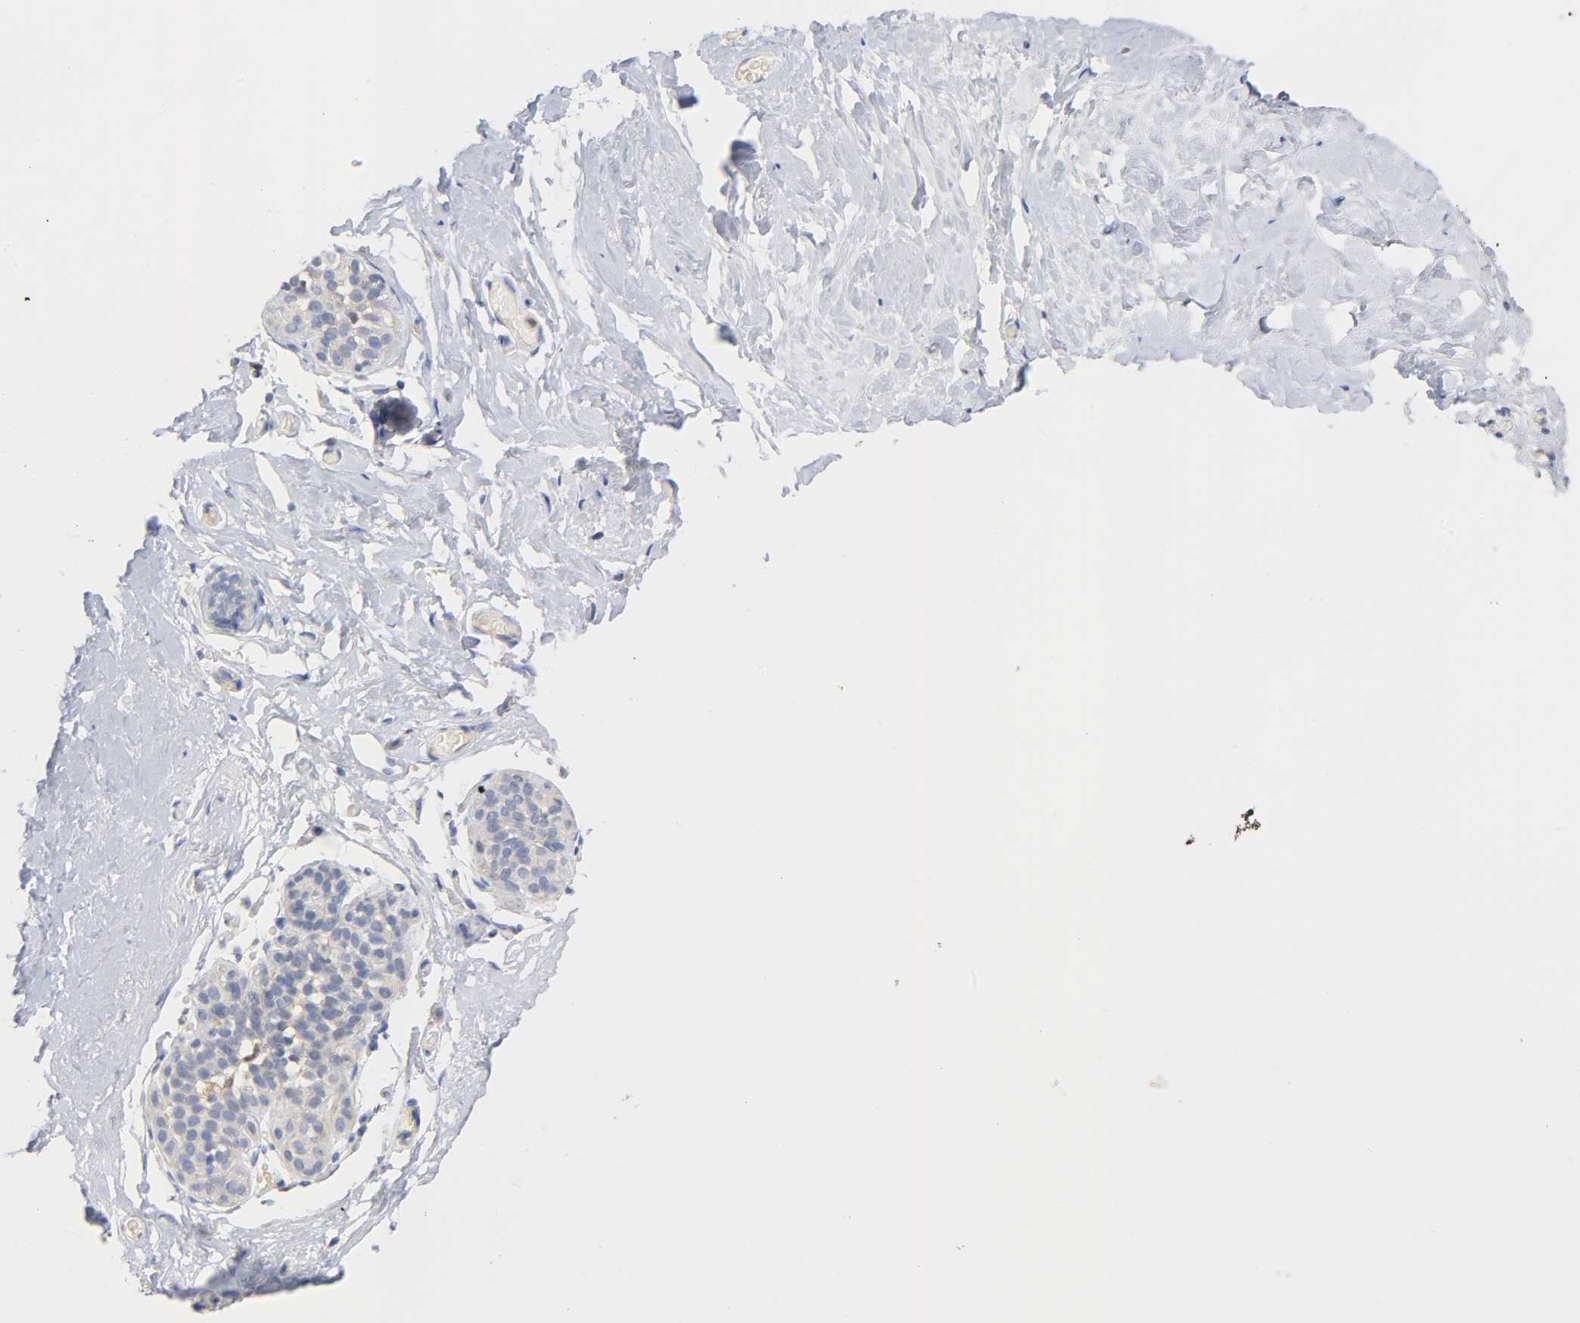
{"staining": {"intensity": "negative", "quantity": "none", "location": "none"}, "tissue": "breast", "cell_type": "Adipocytes", "image_type": "normal", "snomed": [{"axis": "morphology", "description": "Normal tissue, NOS"}, {"axis": "topography", "description": "Breast"}], "caption": "Immunohistochemistry histopathology image of unremarkable breast: human breast stained with DAB (3,3'-diaminobenzidine) demonstrates no significant protein positivity in adipocytes.", "gene": "IL18", "patient": {"sex": "female", "age": 75}}